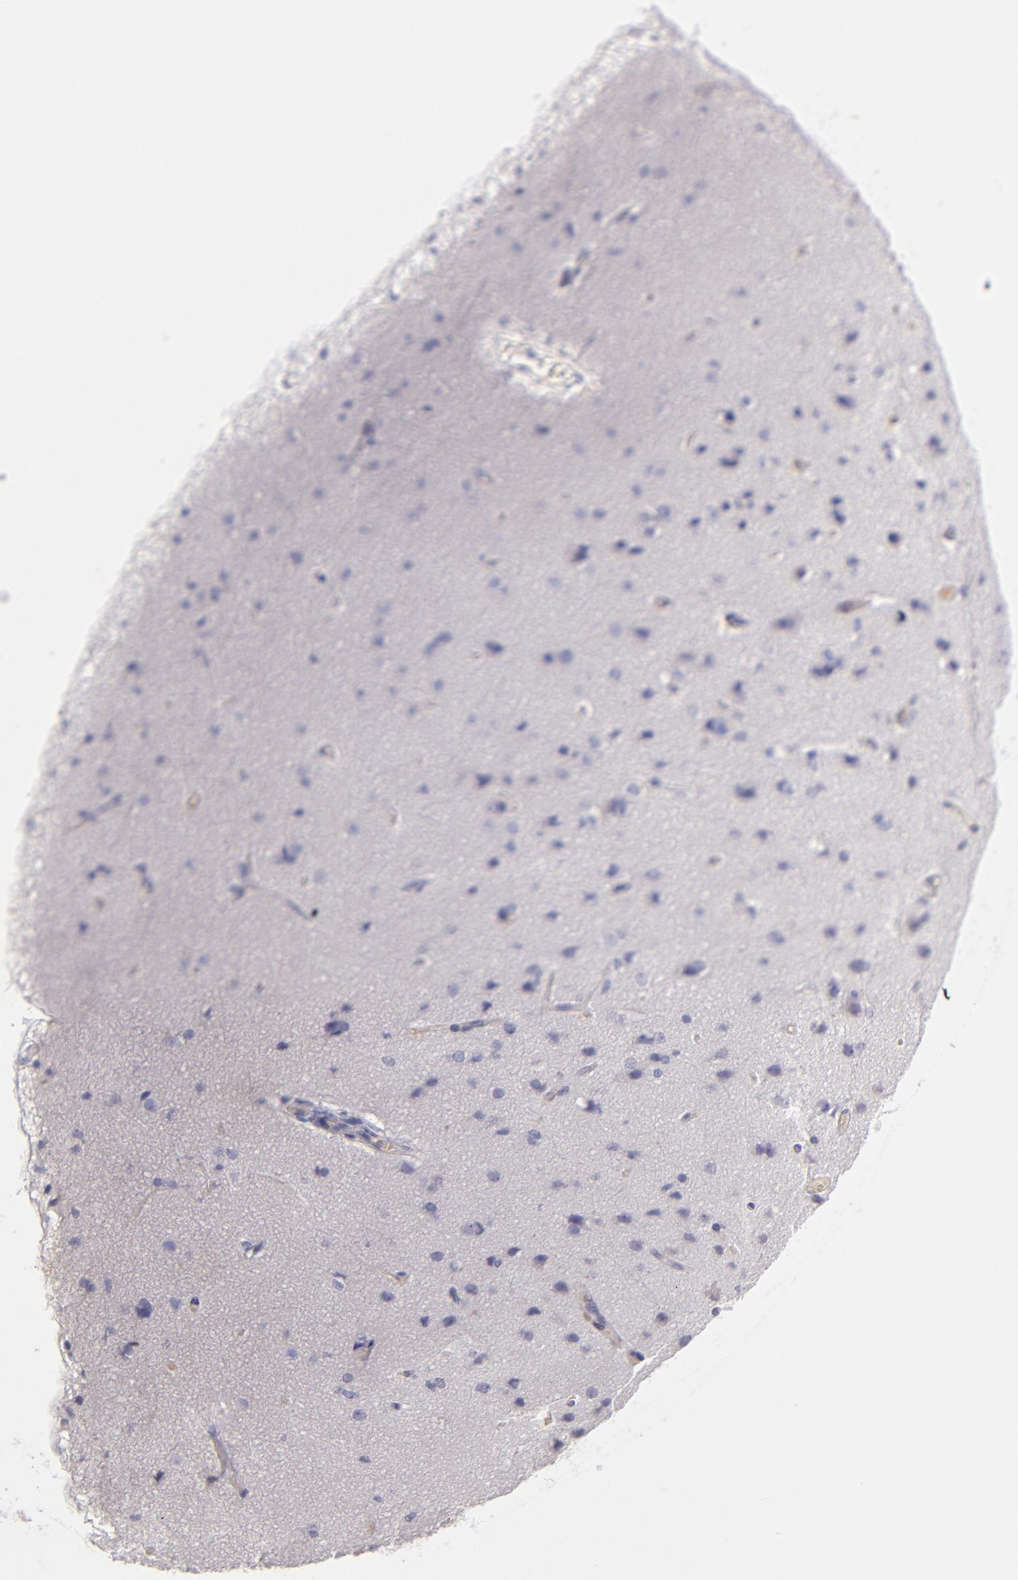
{"staining": {"intensity": "negative", "quantity": "none", "location": "none"}, "tissue": "cerebral cortex", "cell_type": "Endothelial cells", "image_type": "normal", "snomed": [{"axis": "morphology", "description": "Normal tissue, NOS"}, {"axis": "morphology", "description": "Glioma, malignant, High grade"}, {"axis": "topography", "description": "Cerebral cortex"}], "caption": "A micrograph of cerebral cortex stained for a protein demonstrates no brown staining in endothelial cells. (IHC, brightfield microscopy, high magnification).", "gene": "SERPINA1", "patient": {"sex": "male", "age": 77}}